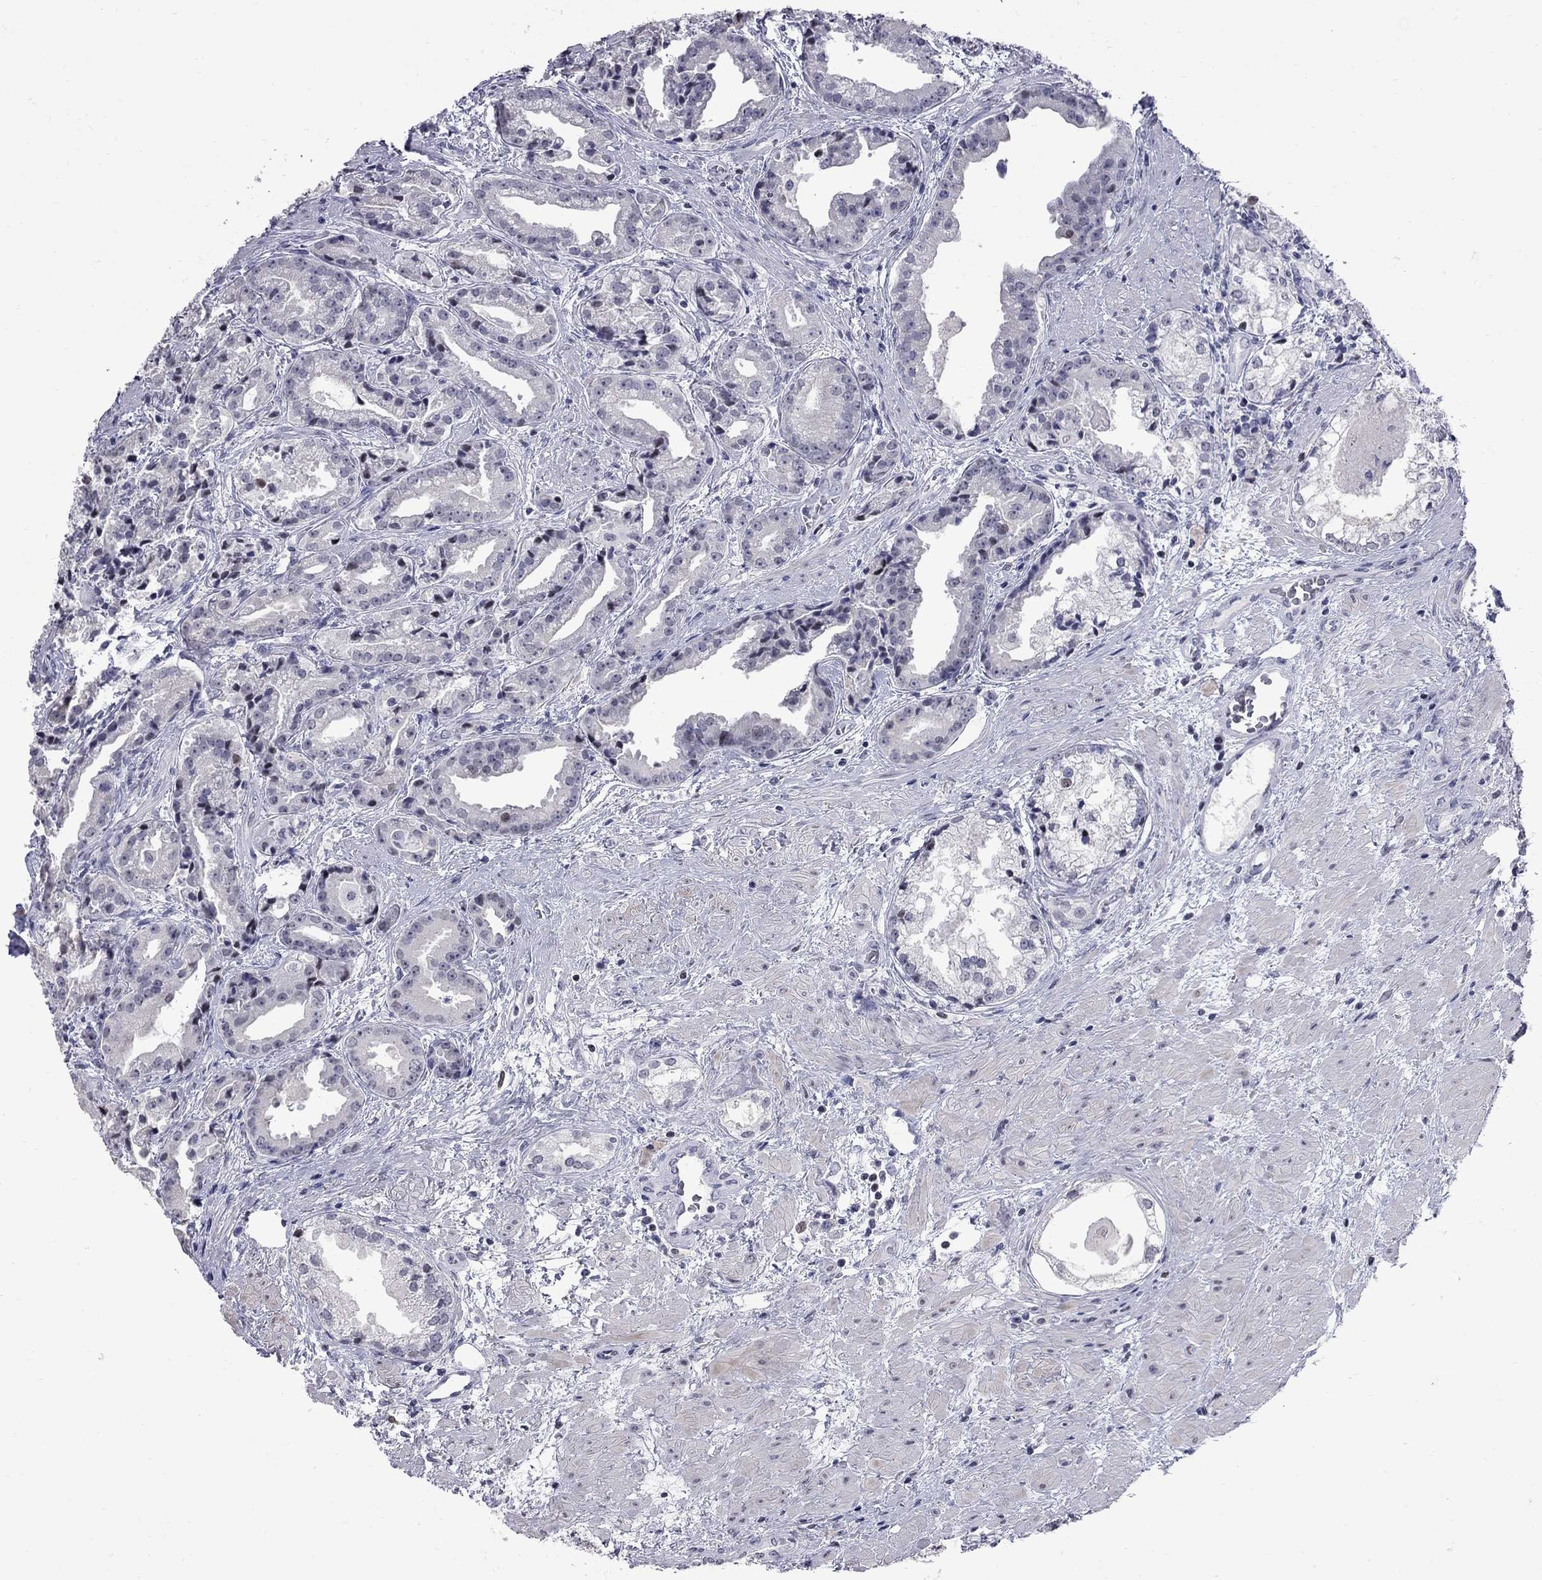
{"staining": {"intensity": "negative", "quantity": "none", "location": "none"}, "tissue": "prostate cancer", "cell_type": "Tumor cells", "image_type": "cancer", "snomed": [{"axis": "morphology", "description": "Adenocarcinoma, NOS"}, {"axis": "morphology", "description": "Adenocarcinoma, High grade"}, {"axis": "topography", "description": "Prostate"}], "caption": "Immunohistochemistry (IHC) of human adenocarcinoma (prostate) exhibits no positivity in tumor cells.", "gene": "ZNF154", "patient": {"sex": "male", "age": 64}}